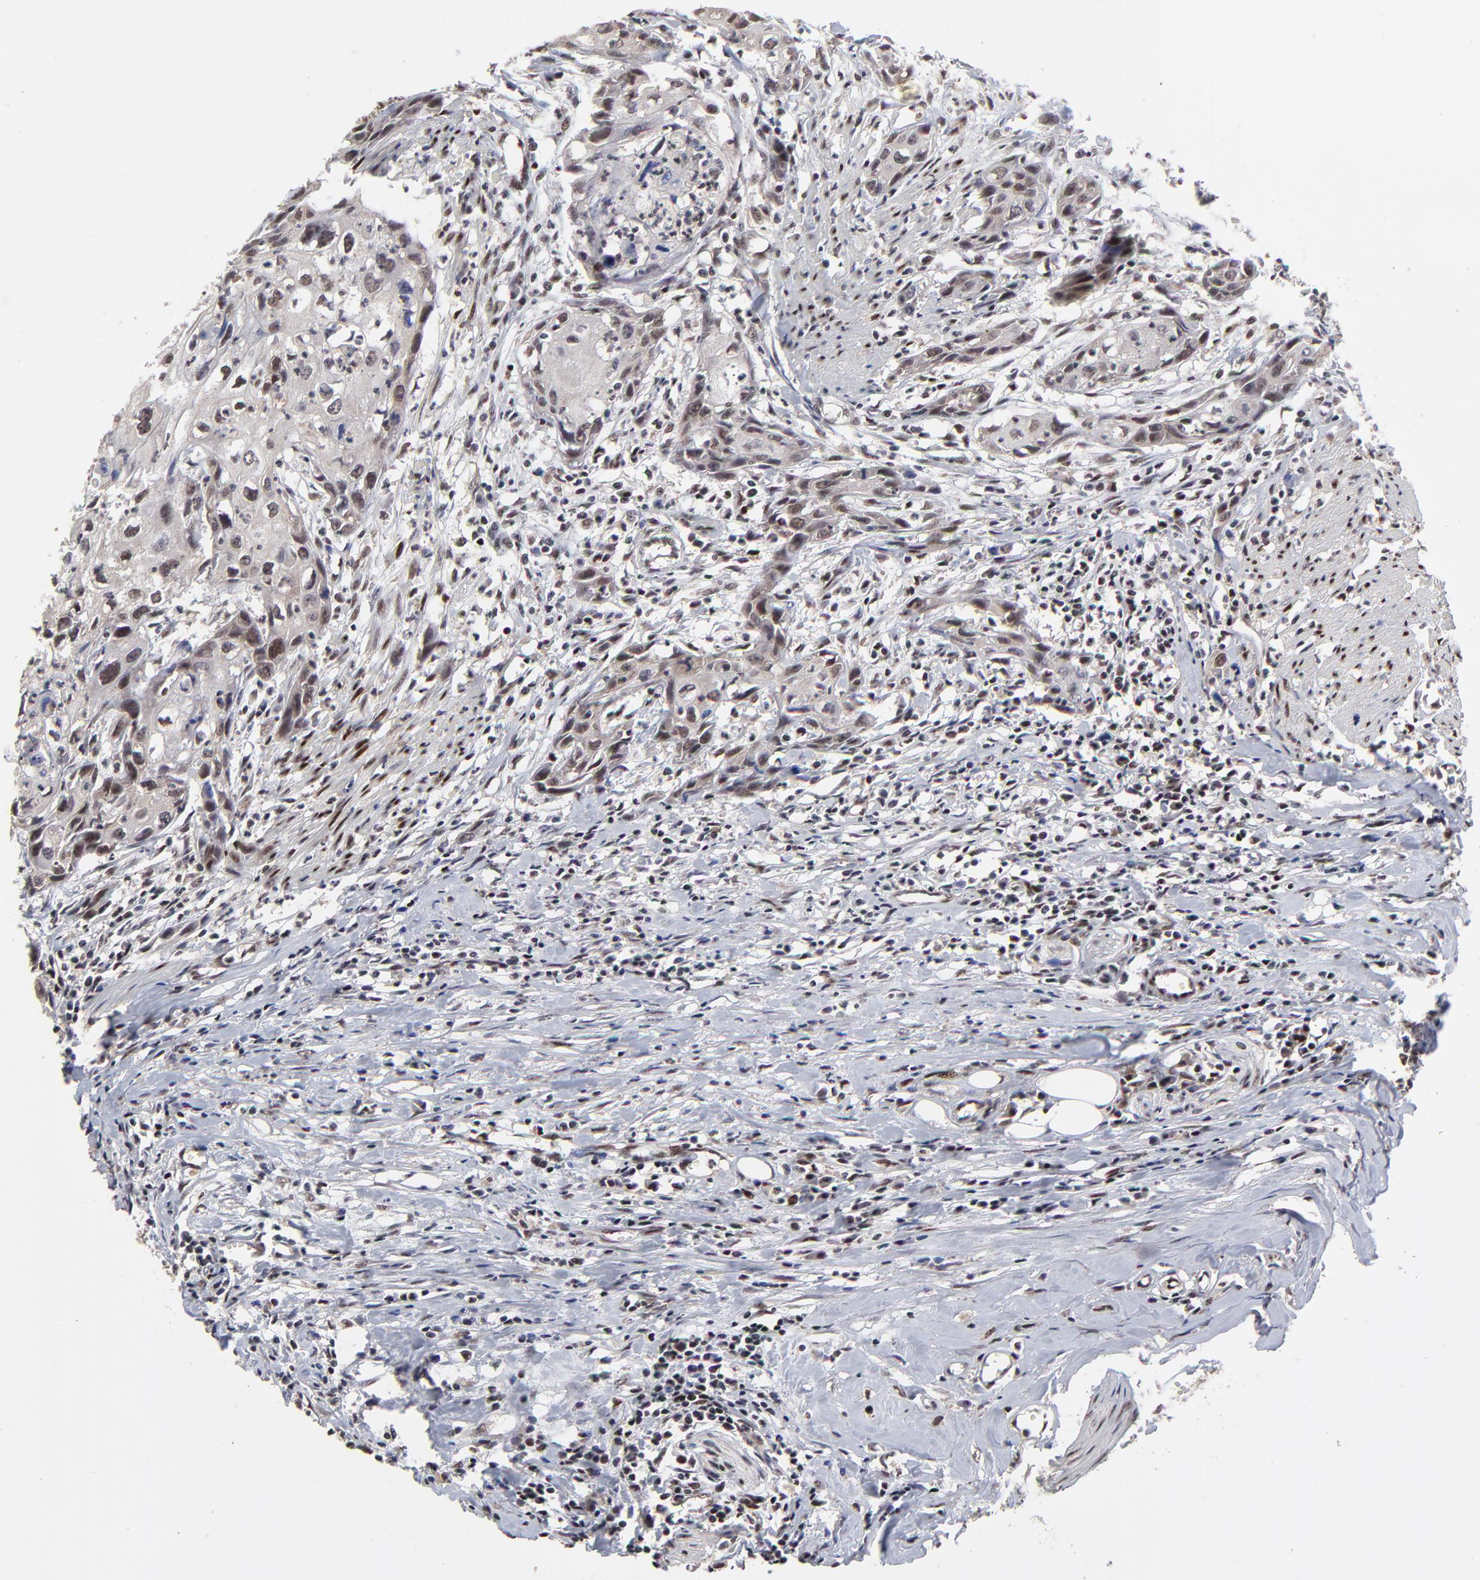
{"staining": {"intensity": "moderate", "quantity": ">75%", "location": "nuclear"}, "tissue": "urothelial cancer", "cell_type": "Tumor cells", "image_type": "cancer", "snomed": [{"axis": "morphology", "description": "Urothelial carcinoma, High grade"}, {"axis": "topography", "description": "Urinary bladder"}], "caption": "High-power microscopy captured an immunohistochemistry (IHC) micrograph of urothelial cancer, revealing moderate nuclear positivity in about >75% of tumor cells. Immunohistochemistry (ihc) stains the protein in brown and the nuclei are stained blue.", "gene": "RBM22", "patient": {"sex": "male", "age": 54}}